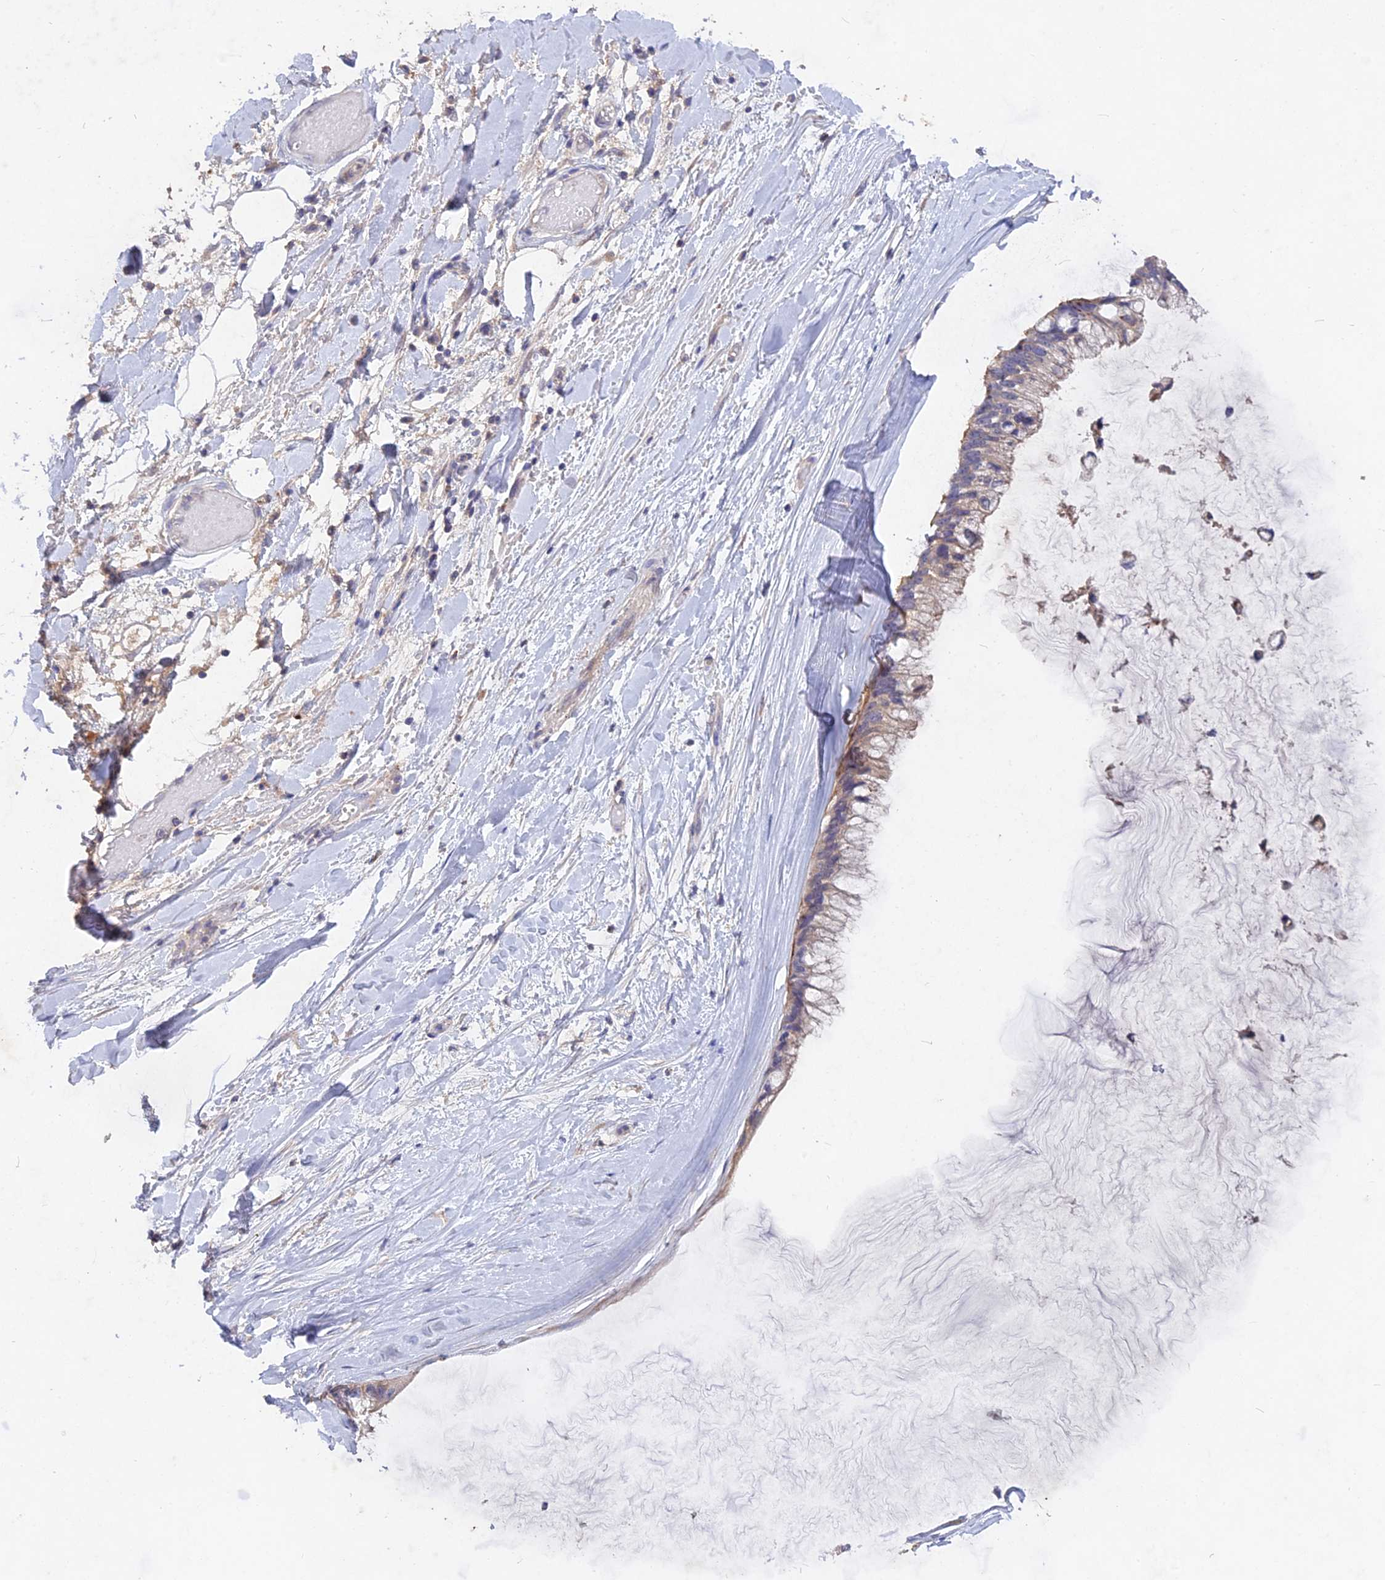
{"staining": {"intensity": "negative", "quantity": "none", "location": "none"}, "tissue": "ovarian cancer", "cell_type": "Tumor cells", "image_type": "cancer", "snomed": [{"axis": "morphology", "description": "Cystadenocarcinoma, mucinous, NOS"}, {"axis": "topography", "description": "Ovary"}], "caption": "The immunohistochemistry (IHC) image has no significant positivity in tumor cells of ovarian cancer tissue. (Stains: DAB (3,3'-diaminobenzidine) immunohistochemistry (IHC) with hematoxylin counter stain, Microscopy: brightfield microscopy at high magnification).", "gene": "SLC26A4", "patient": {"sex": "female", "age": 39}}